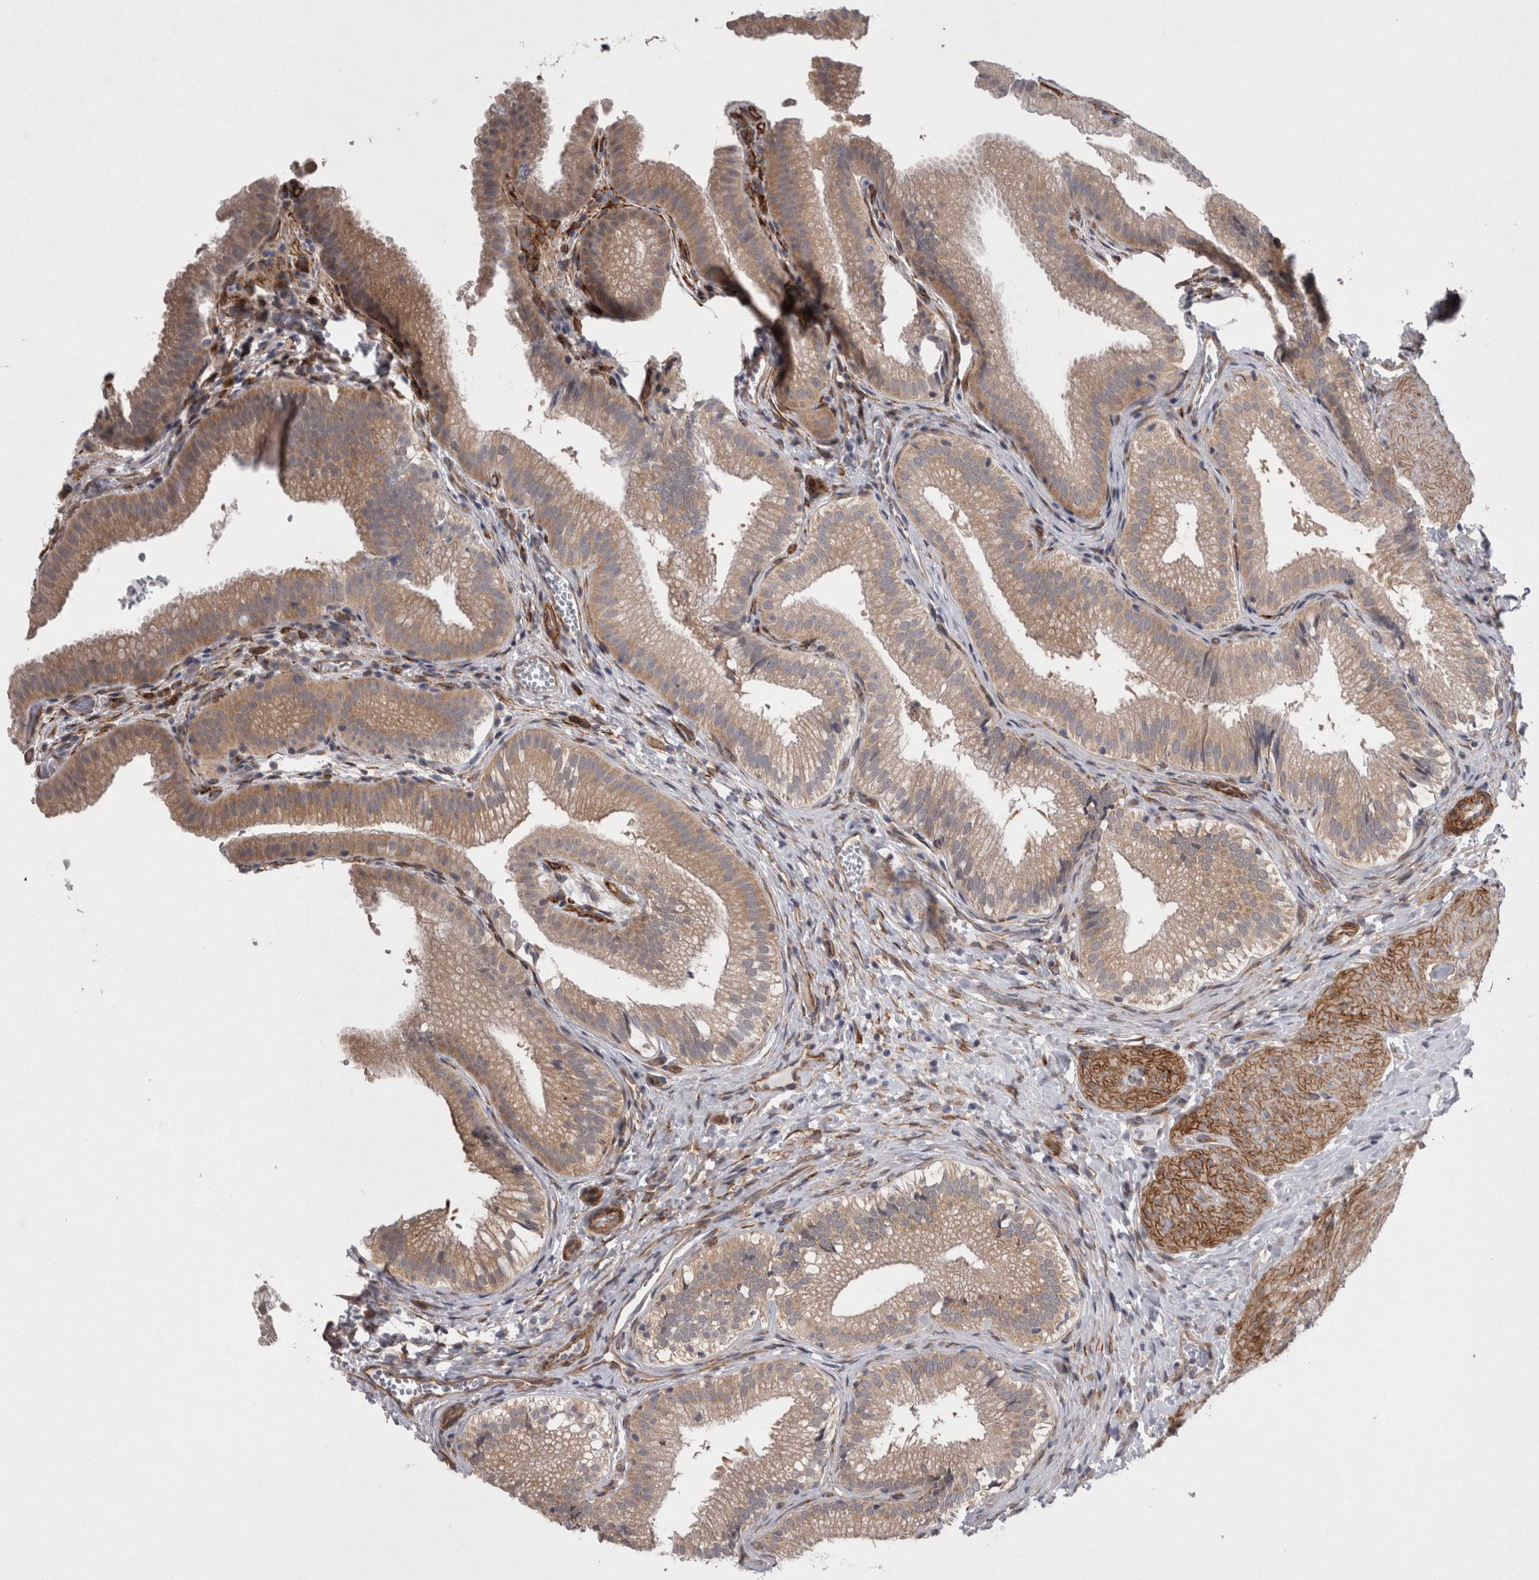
{"staining": {"intensity": "weak", "quantity": ">75%", "location": "cytoplasmic/membranous"}, "tissue": "gallbladder", "cell_type": "Glandular cells", "image_type": "normal", "snomed": [{"axis": "morphology", "description": "Normal tissue, NOS"}, {"axis": "topography", "description": "Gallbladder"}], "caption": "The image displays immunohistochemical staining of normal gallbladder. There is weak cytoplasmic/membranous staining is present in about >75% of glandular cells. (brown staining indicates protein expression, while blue staining denotes nuclei).", "gene": "DDX6", "patient": {"sex": "female", "age": 30}}